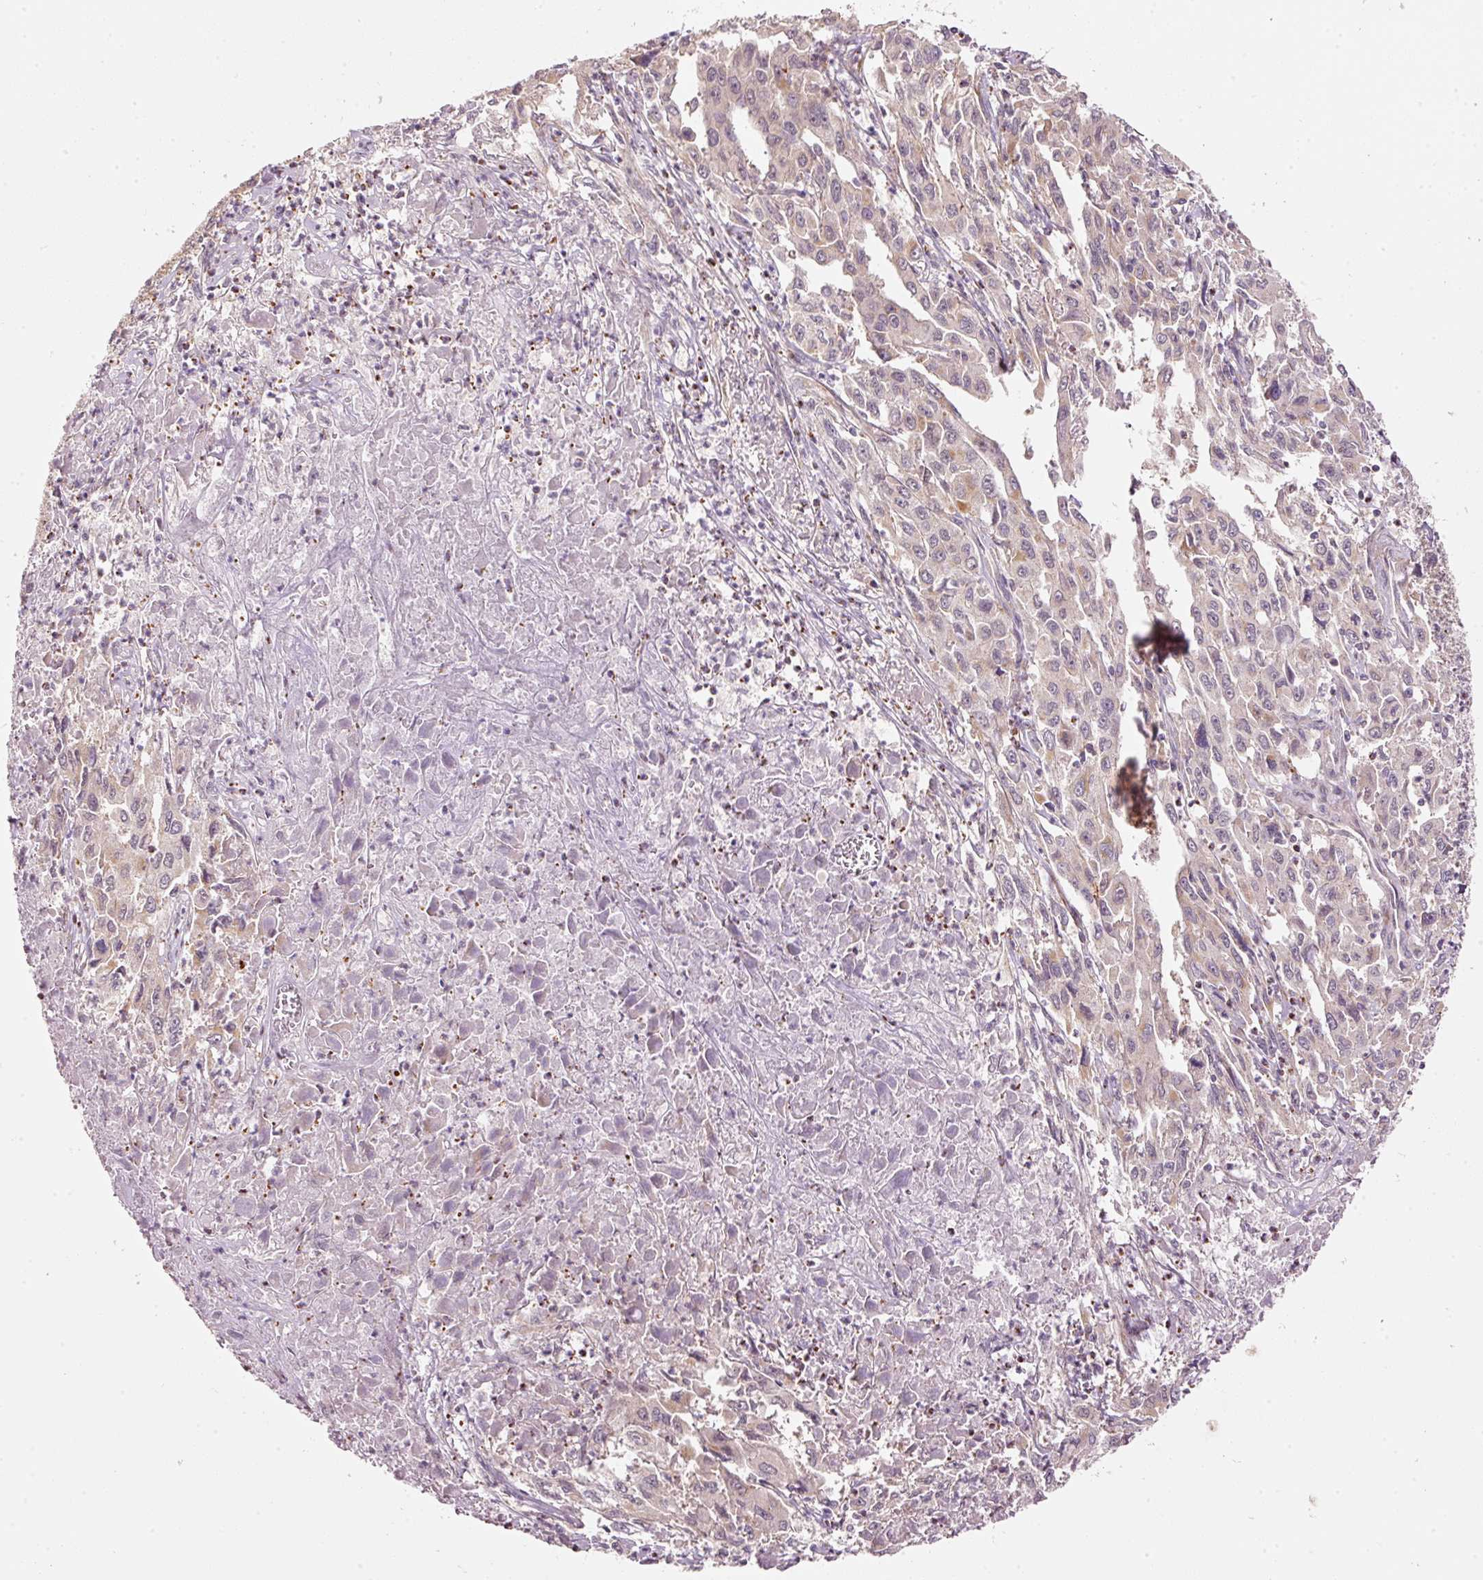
{"staining": {"intensity": "moderate", "quantity": "25%-75%", "location": "cytoplasmic/membranous"}, "tissue": "liver cancer", "cell_type": "Tumor cells", "image_type": "cancer", "snomed": [{"axis": "morphology", "description": "Carcinoma, Hepatocellular, NOS"}, {"axis": "topography", "description": "Liver"}], "caption": "Immunohistochemical staining of liver cancer reveals medium levels of moderate cytoplasmic/membranous staining in about 25%-75% of tumor cells.", "gene": "ARHGAP22", "patient": {"sex": "male", "age": 63}}